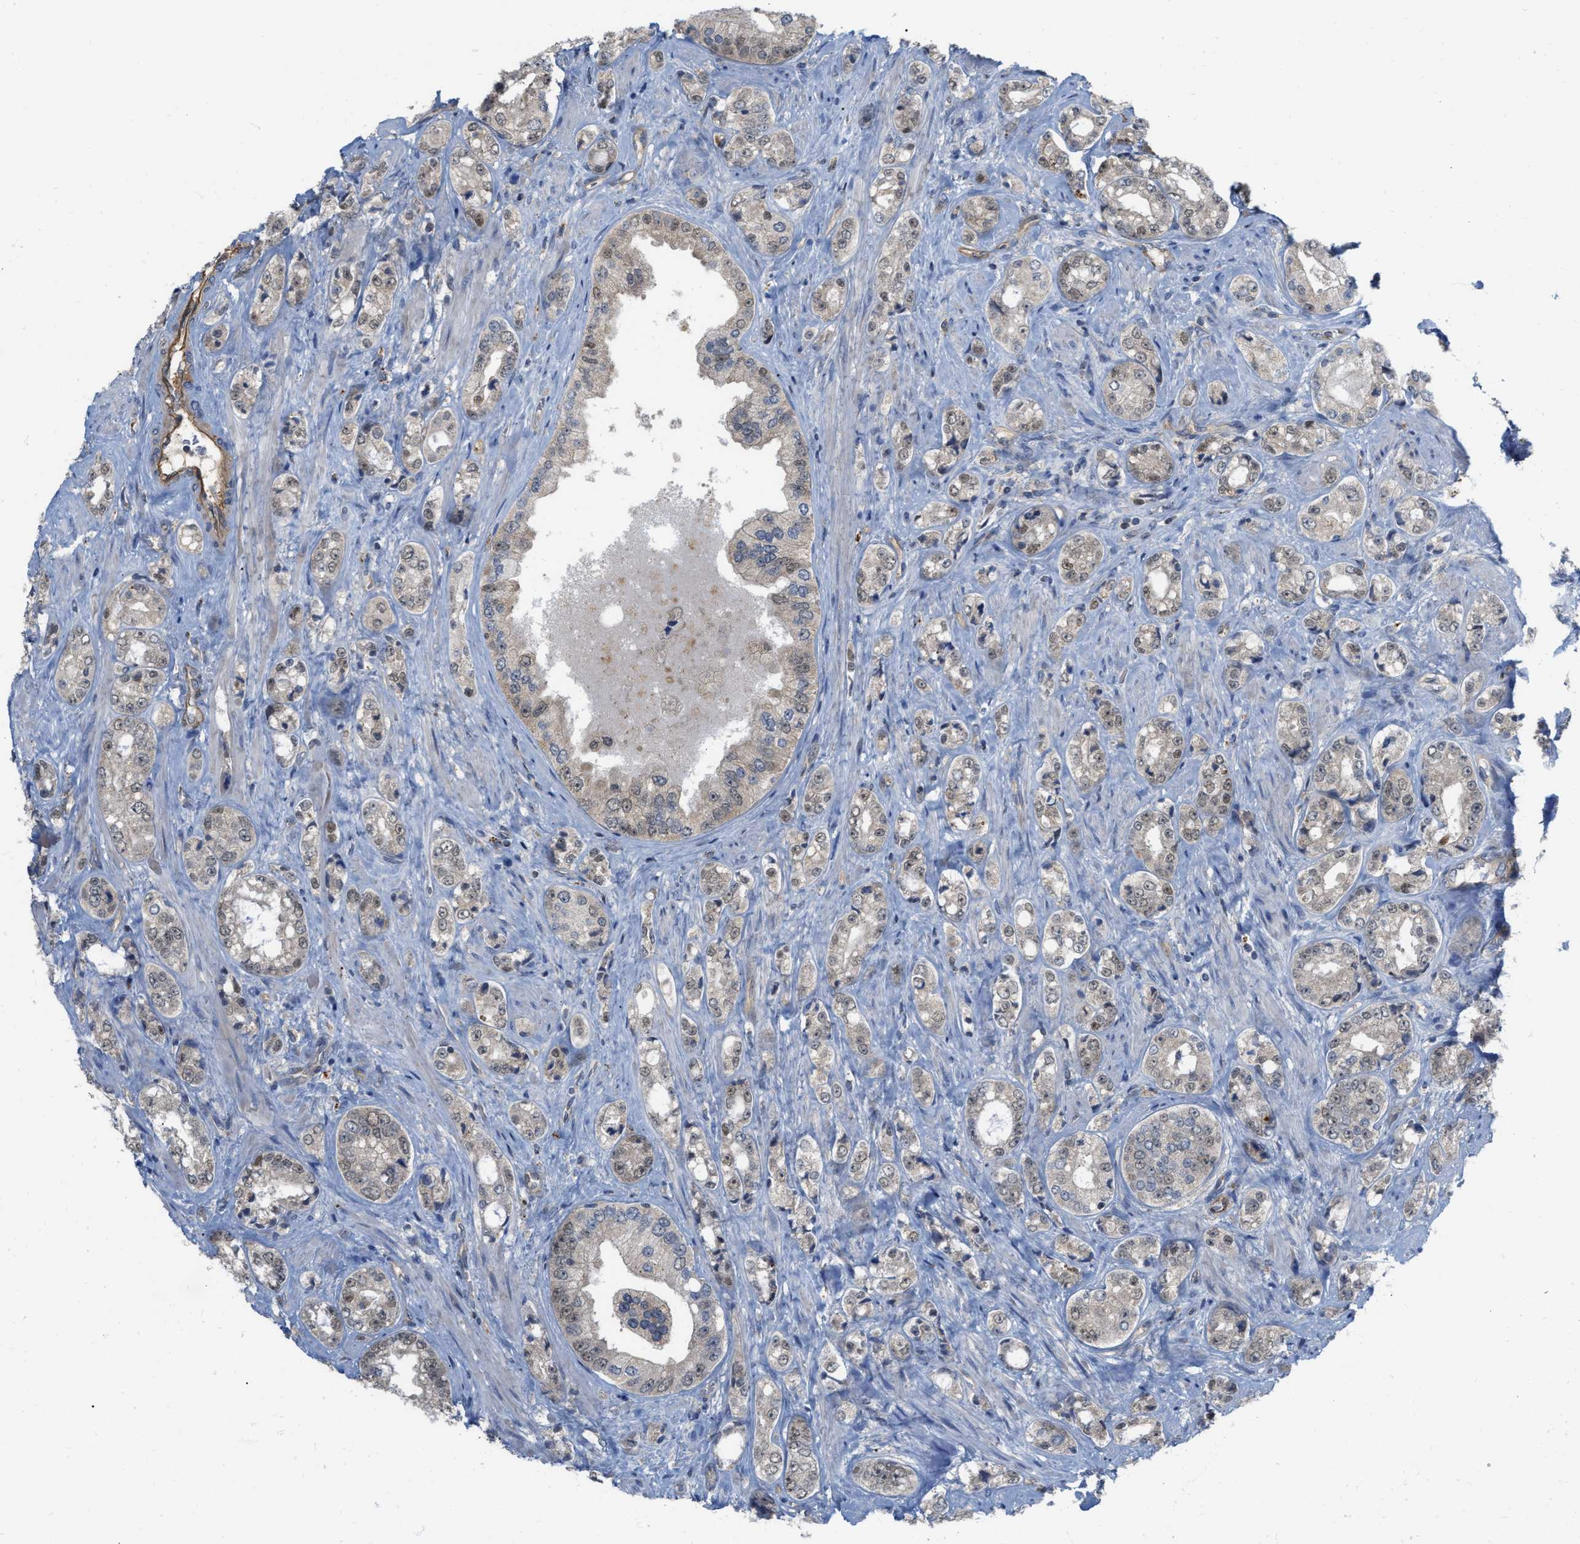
{"staining": {"intensity": "negative", "quantity": "none", "location": "none"}, "tissue": "prostate cancer", "cell_type": "Tumor cells", "image_type": "cancer", "snomed": [{"axis": "morphology", "description": "Adenocarcinoma, High grade"}, {"axis": "topography", "description": "Prostate"}], "caption": "DAB (3,3'-diaminobenzidine) immunohistochemical staining of adenocarcinoma (high-grade) (prostate) exhibits no significant positivity in tumor cells. (DAB immunohistochemistry (IHC), high magnification).", "gene": "NAPEPLD", "patient": {"sex": "male", "age": 61}}